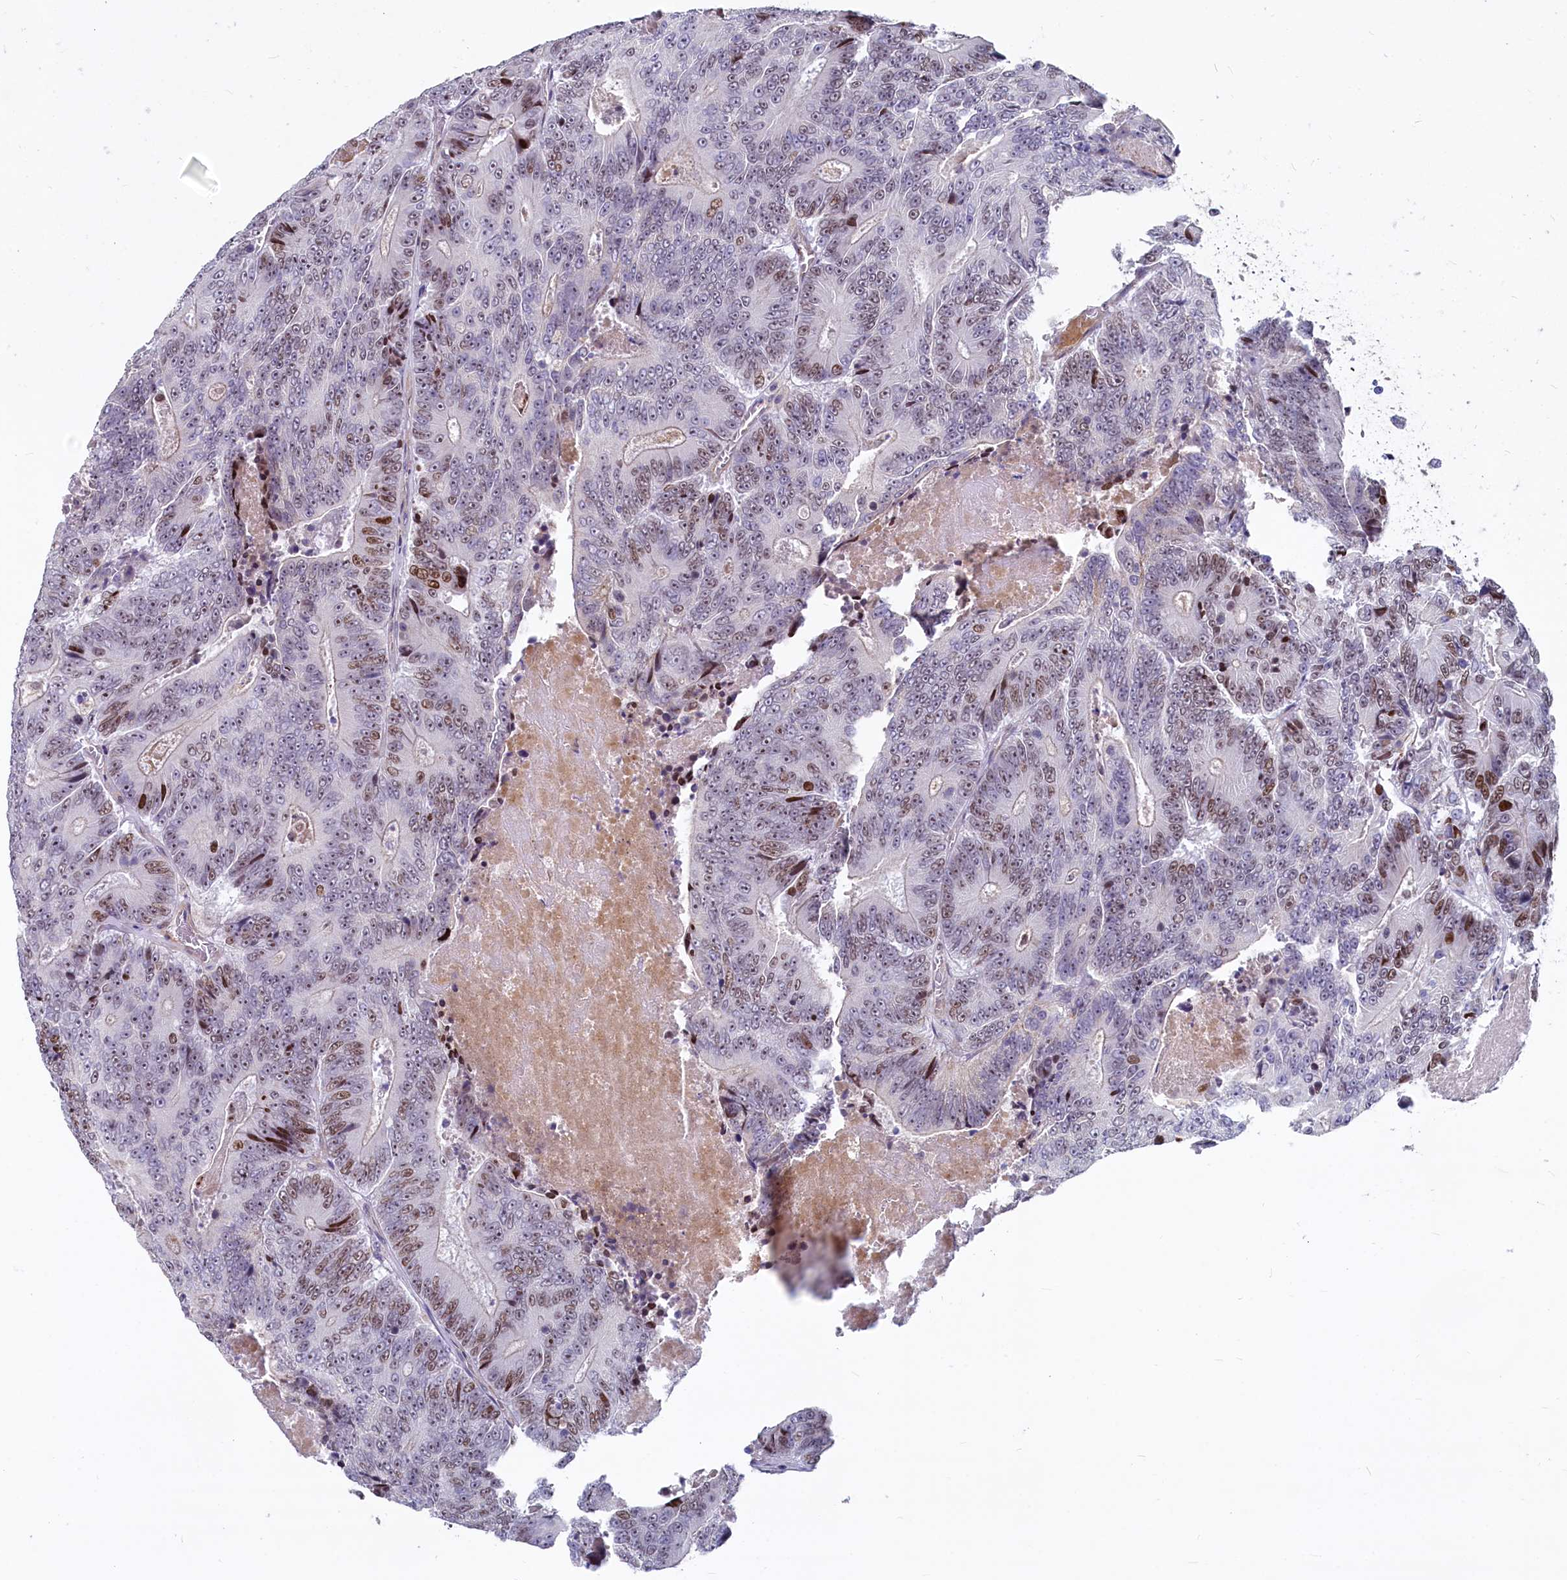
{"staining": {"intensity": "moderate", "quantity": "25%-75%", "location": "nuclear"}, "tissue": "colorectal cancer", "cell_type": "Tumor cells", "image_type": "cancer", "snomed": [{"axis": "morphology", "description": "Adenocarcinoma, NOS"}, {"axis": "topography", "description": "Colon"}], "caption": "Colorectal cancer (adenocarcinoma) stained with a brown dye demonstrates moderate nuclear positive expression in approximately 25%-75% of tumor cells.", "gene": "ASXL3", "patient": {"sex": "male", "age": 83}}